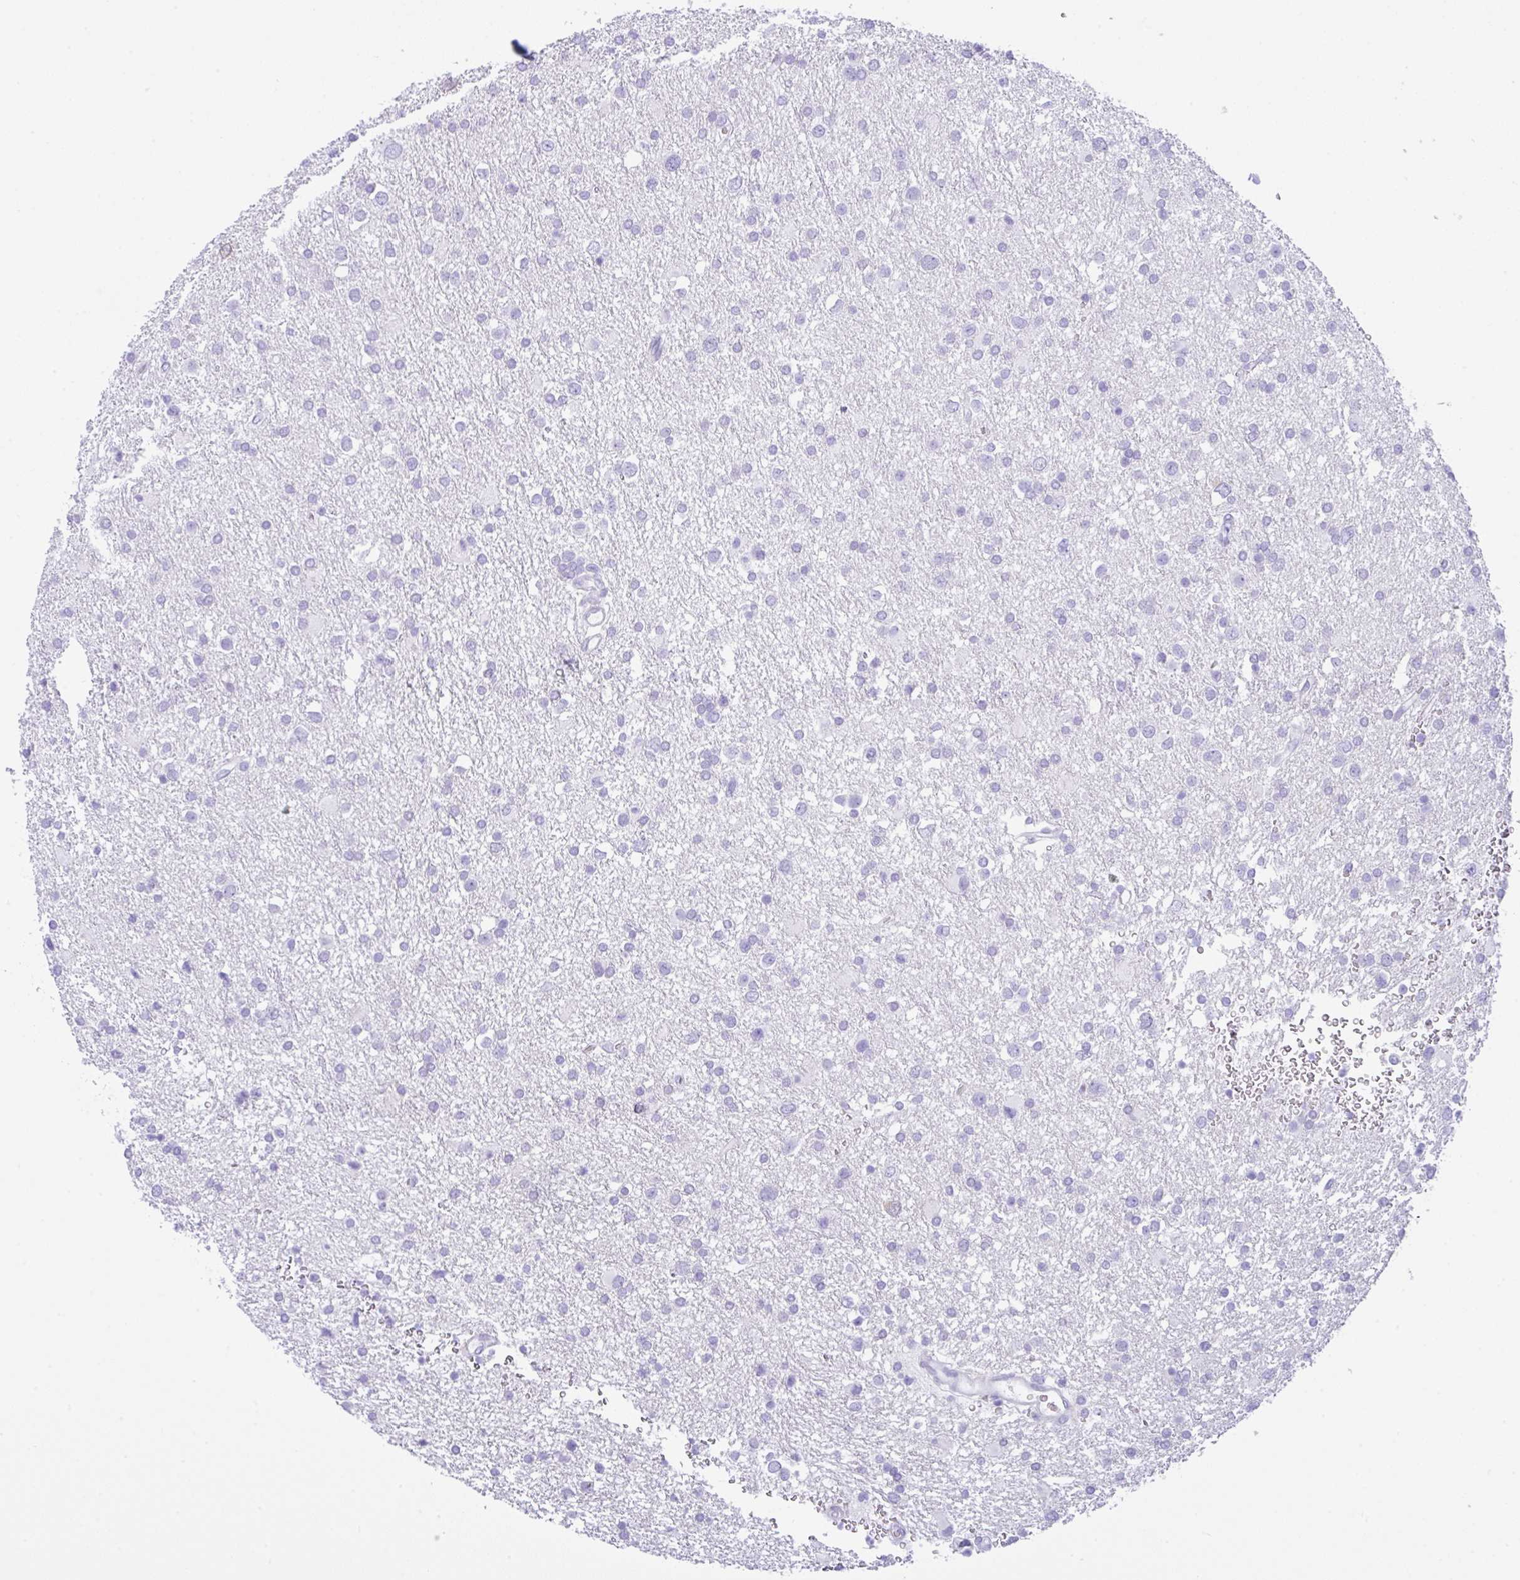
{"staining": {"intensity": "negative", "quantity": "none", "location": "none"}, "tissue": "glioma", "cell_type": "Tumor cells", "image_type": "cancer", "snomed": [{"axis": "morphology", "description": "Glioma, malignant, Low grade"}, {"axis": "topography", "description": "Brain"}], "caption": "Immunohistochemistry (IHC) of human malignant glioma (low-grade) exhibits no expression in tumor cells.", "gene": "RRM2", "patient": {"sex": "female", "age": 32}}